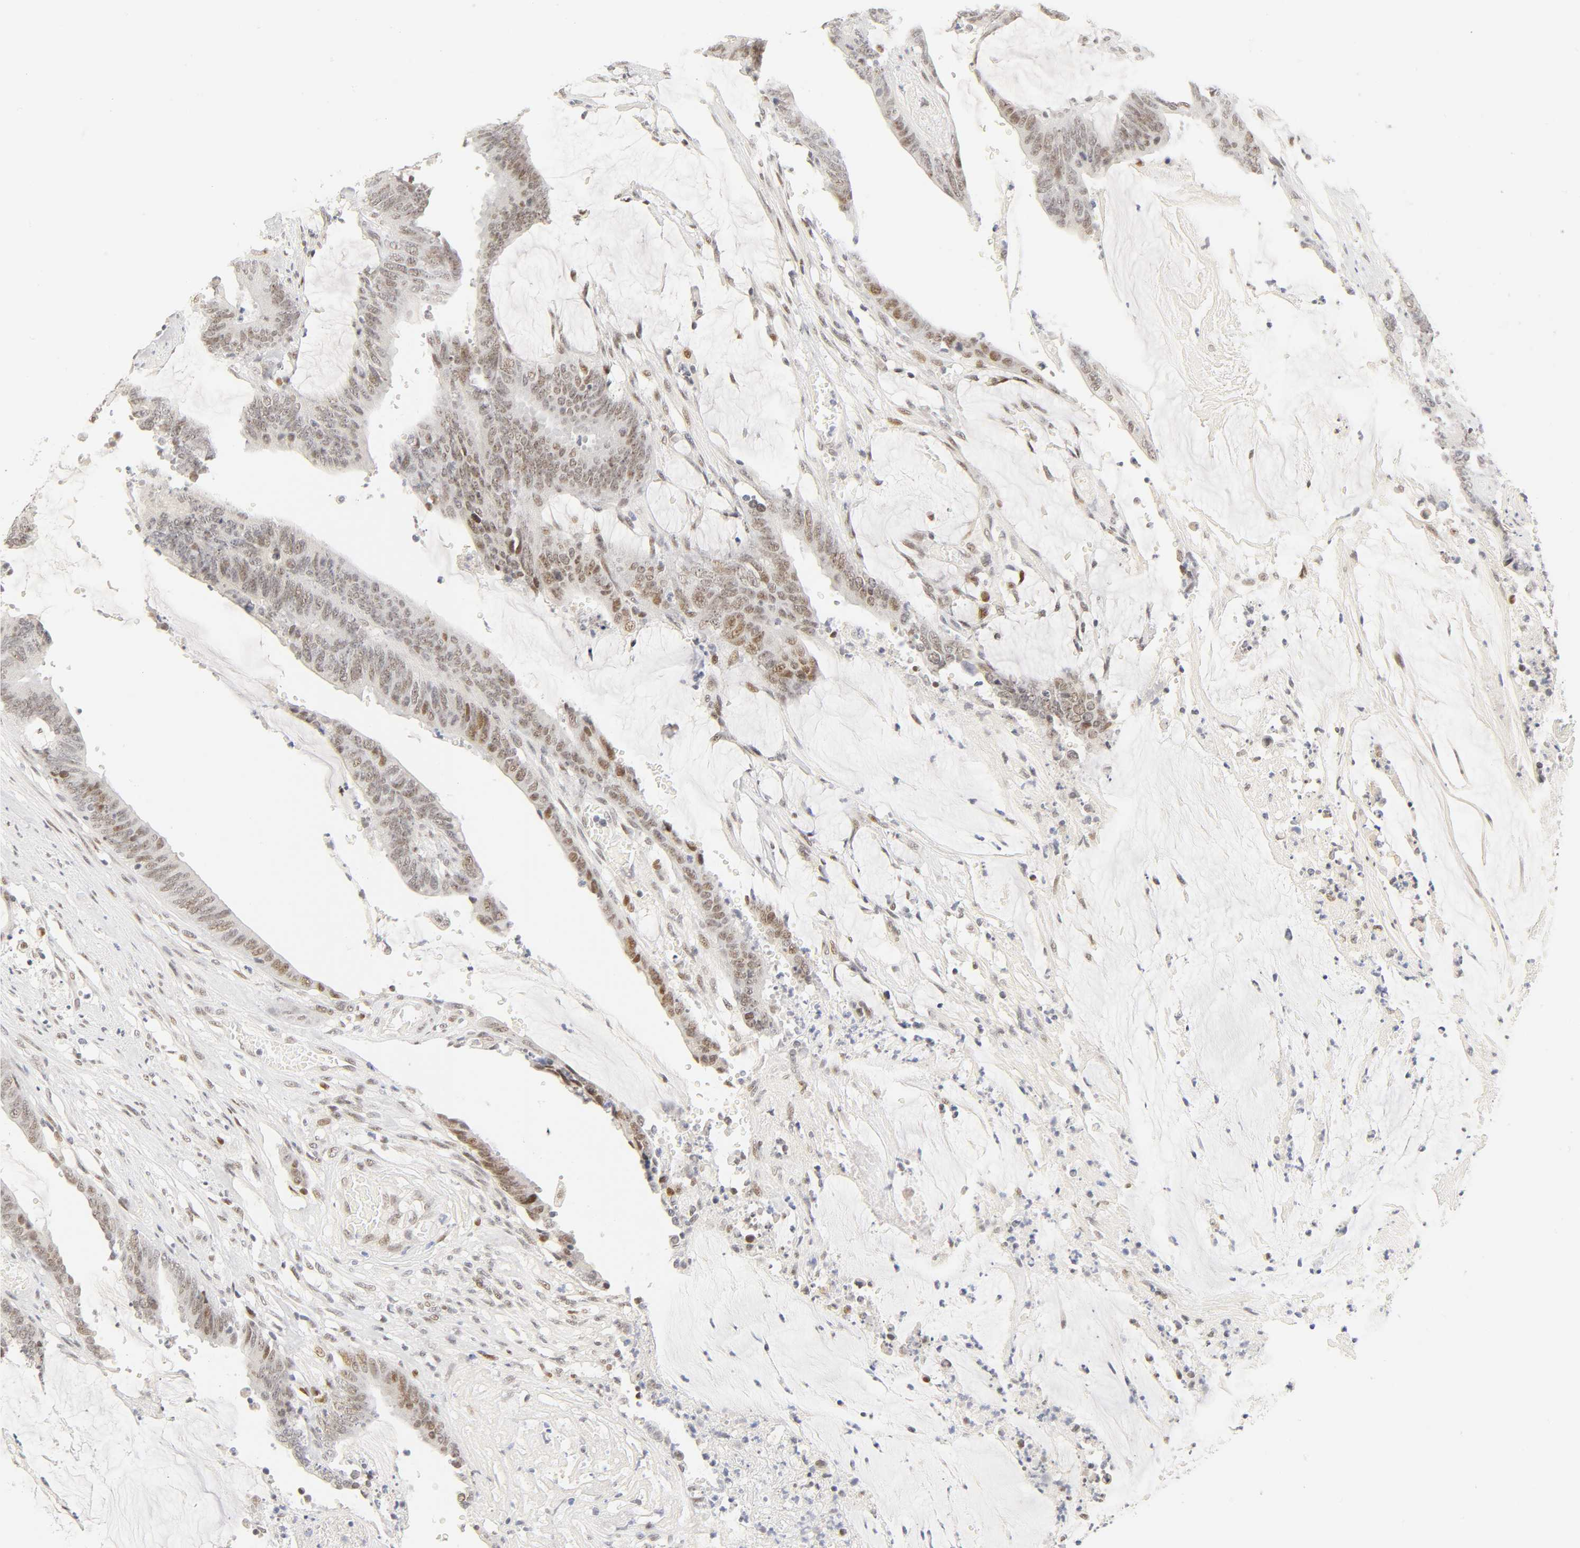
{"staining": {"intensity": "moderate", "quantity": "25%-75%", "location": "nuclear"}, "tissue": "colorectal cancer", "cell_type": "Tumor cells", "image_type": "cancer", "snomed": [{"axis": "morphology", "description": "Adenocarcinoma, NOS"}, {"axis": "topography", "description": "Rectum"}], "caption": "Adenocarcinoma (colorectal) stained for a protein demonstrates moderate nuclear positivity in tumor cells. The staining was performed using DAB to visualize the protein expression in brown, while the nuclei were stained in blue with hematoxylin (Magnification: 20x).", "gene": "MNAT1", "patient": {"sex": "female", "age": 66}}